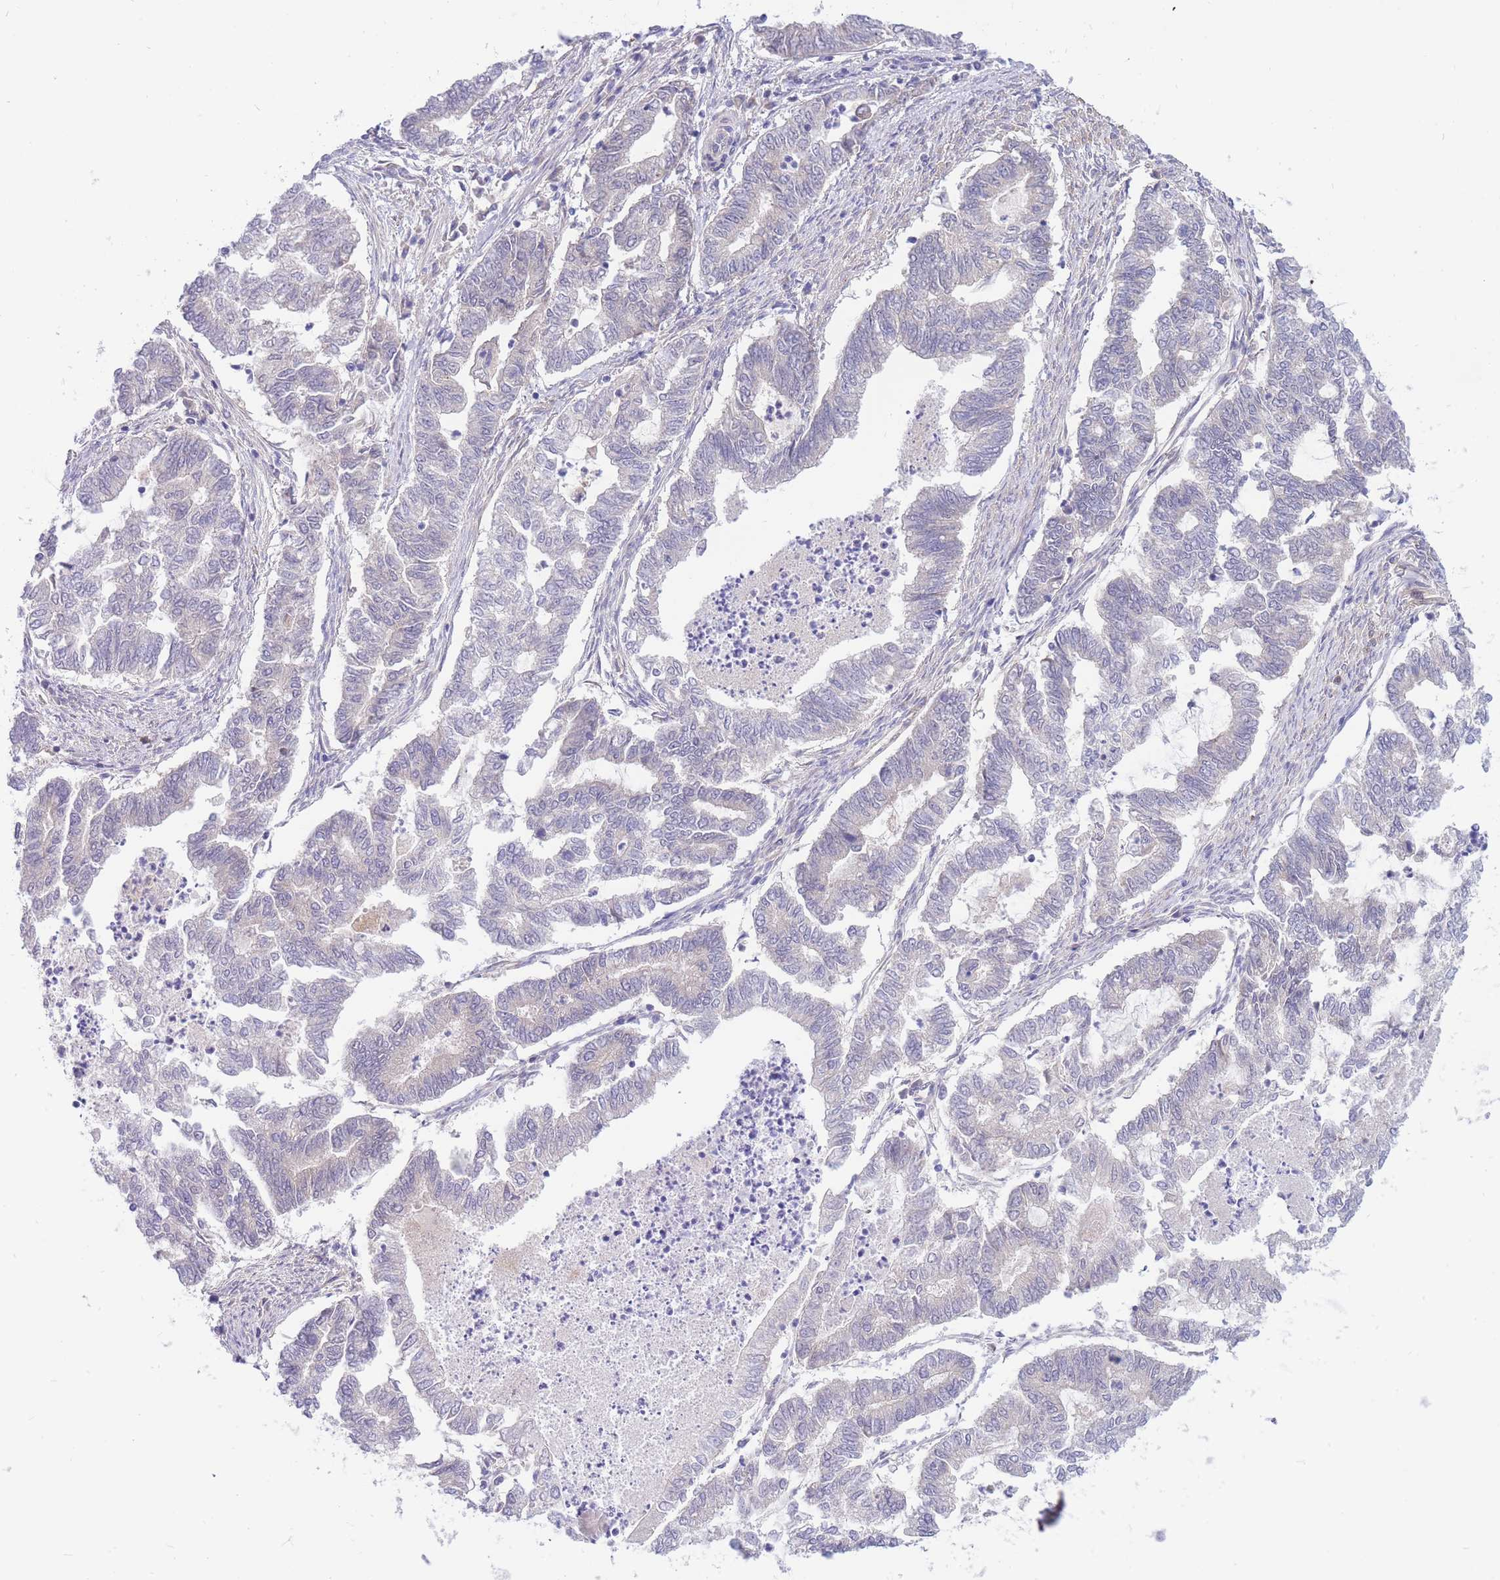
{"staining": {"intensity": "negative", "quantity": "none", "location": "none"}, "tissue": "endometrial cancer", "cell_type": "Tumor cells", "image_type": "cancer", "snomed": [{"axis": "morphology", "description": "Adenocarcinoma, NOS"}, {"axis": "topography", "description": "Endometrium"}], "caption": "Micrograph shows no protein expression in tumor cells of endometrial cancer tissue. (Immunohistochemistry, brightfield microscopy, high magnification).", "gene": "APOL4", "patient": {"sex": "female", "age": 79}}